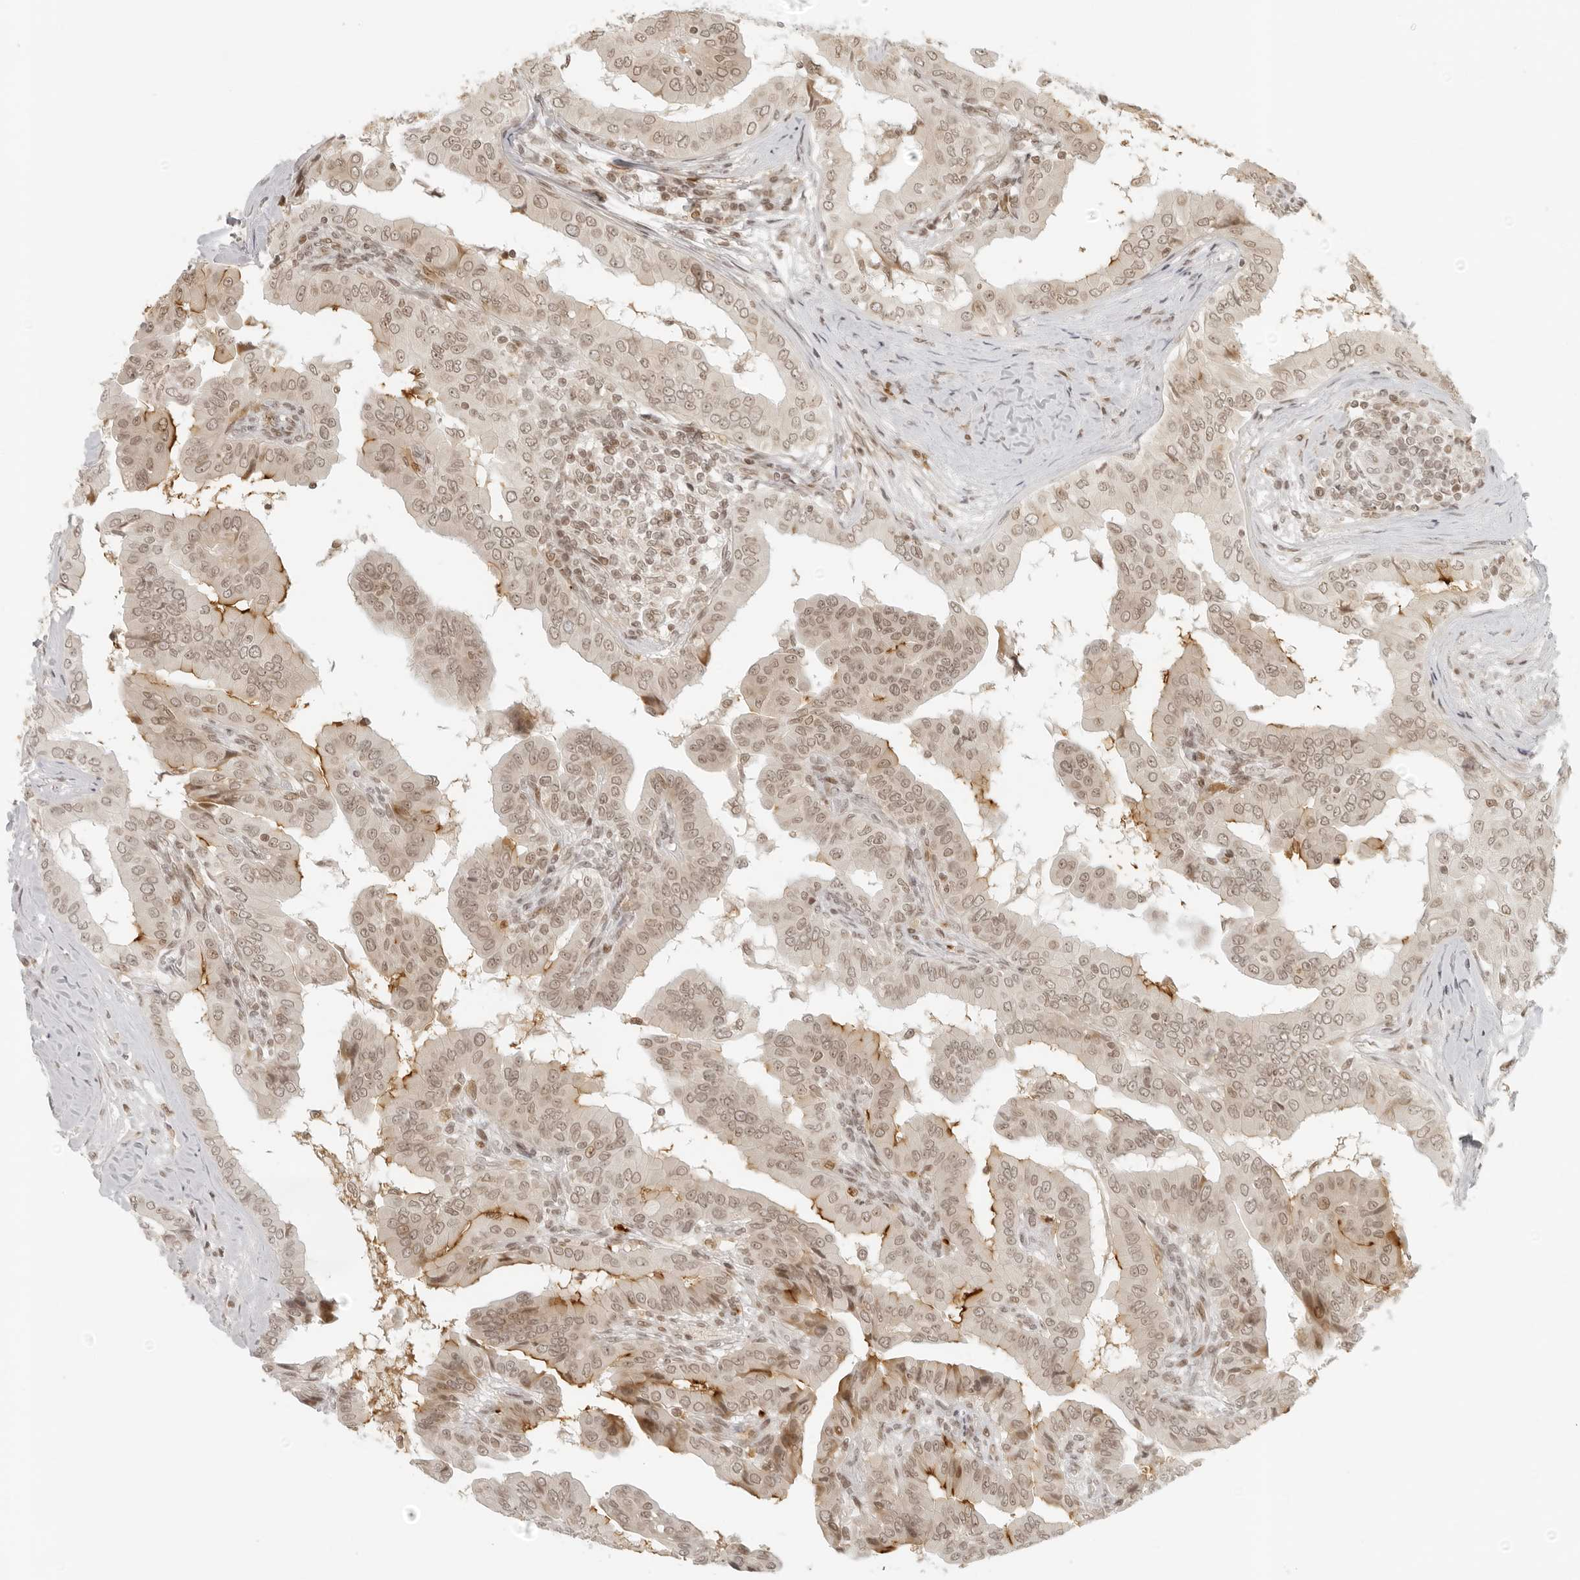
{"staining": {"intensity": "moderate", "quantity": ">75%", "location": "cytoplasmic/membranous,nuclear"}, "tissue": "thyroid cancer", "cell_type": "Tumor cells", "image_type": "cancer", "snomed": [{"axis": "morphology", "description": "Papillary adenocarcinoma, NOS"}, {"axis": "topography", "description": "Thyroid gland"}], "caption": "High-magnification brightfield microscopy of thyroid cancer stained with DAB (3,3'-diaminobenzidine) (brown) and counterstained with hematoxylin (blue). tumor cells exhibit moderate cytoplasmic/membranous and nuclear positivity is present in about>75% of cells. (Stains: DAB in brown, nuclei in blue, Microscopy: brightfield microscopy at high magnification).", "gene": "ZNF407", "patient": {"sex": "male", "age": 33}}